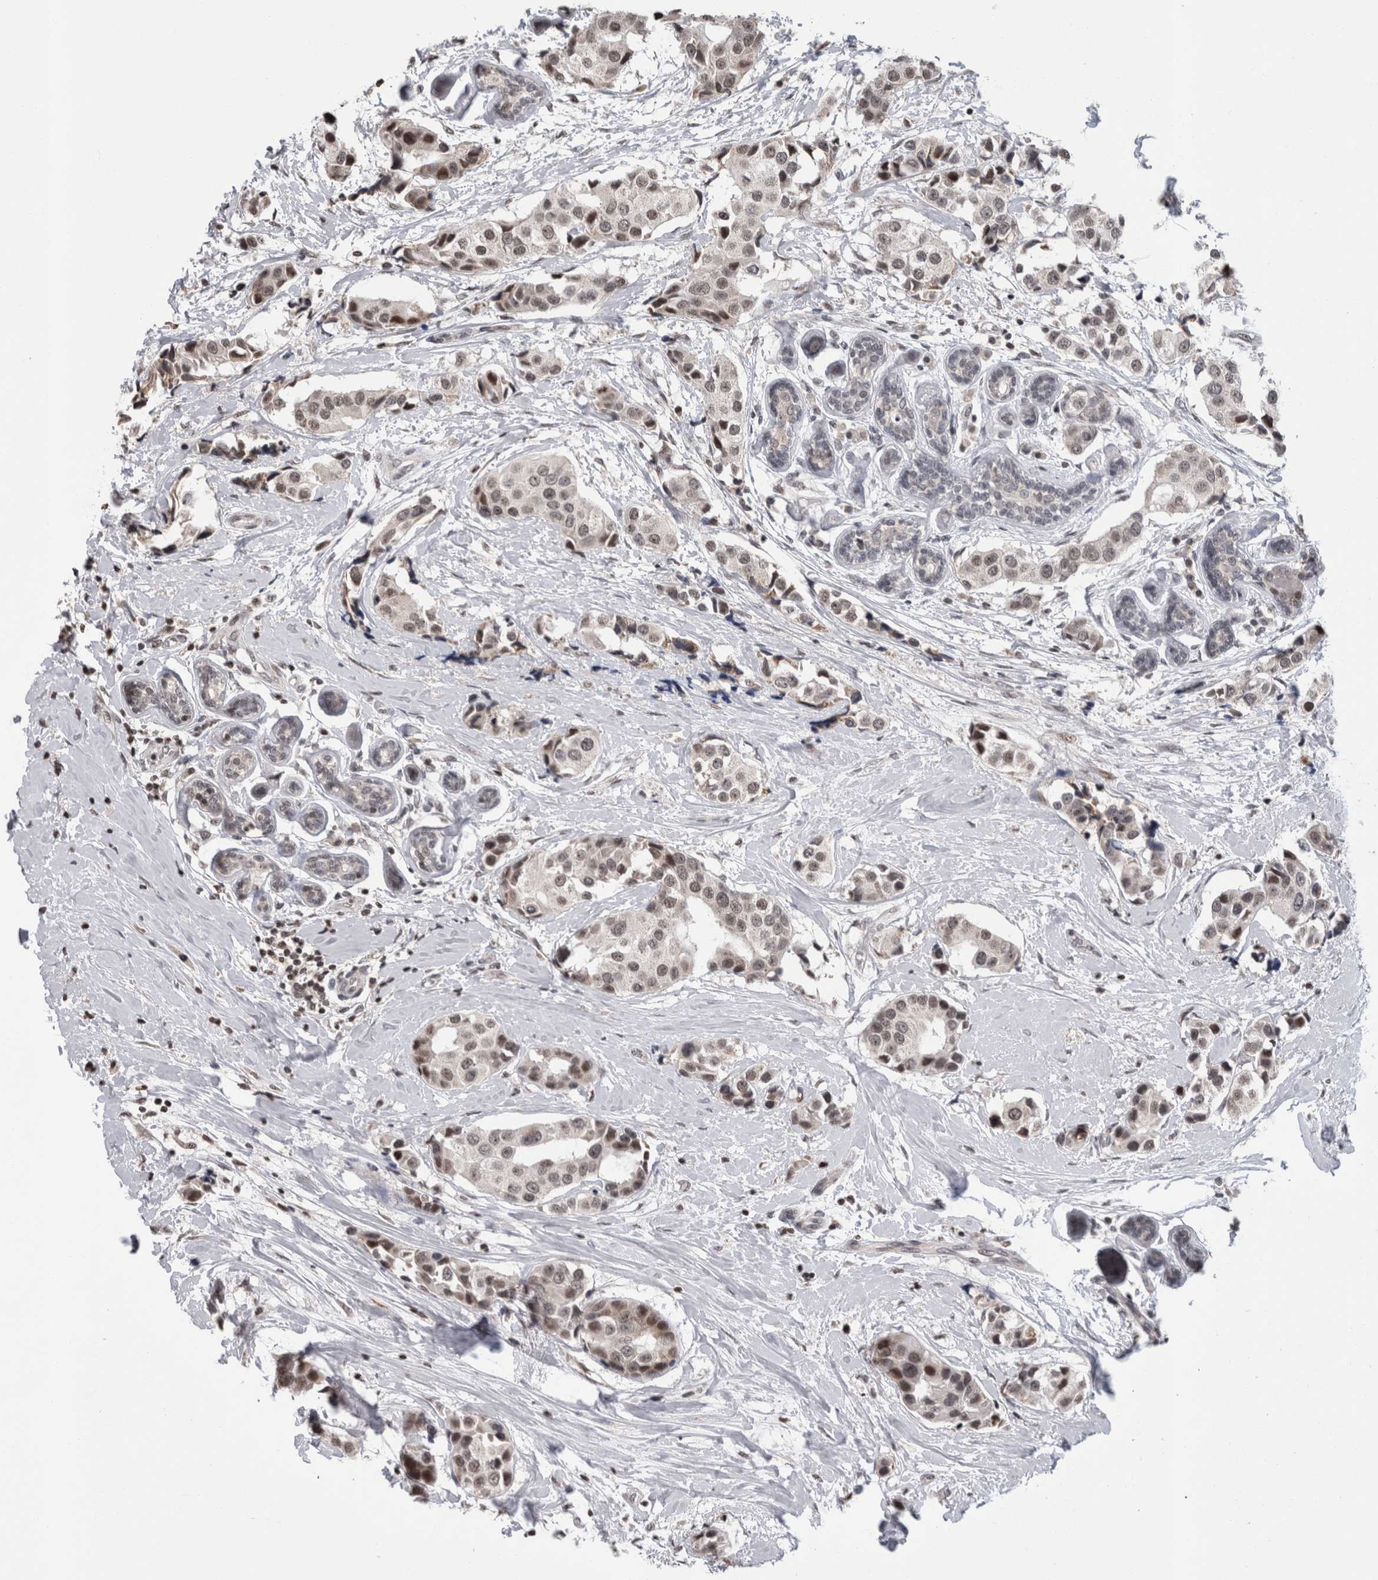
{"staining": {"intensity": "weak", "quantity": "25%-75%", "location": "nuclear"}, "tissue": "breast cancer", "cell_type": "Tumor cells", "image_type": "cancer", "snomed": [{"axis": "morphology", "description": "Normal tissue, NOS"}, {"axis": "morphology", "description": "Duct carcinoma"}, {"axis": "topography", "description": "Breast"}], "caption": "IHC (DAB) staining of human breast cancer (intraductal carcinoma) reveals weak nuclear protein positivity in about 25%-75% of tumor cells. Using DAB (3,3'-diaminobenzidine) (brown) and hematoxylin (blue) stains, captured at high magnification using brightfield microscopy.", "gene": "ZBTB11", "patient": {"sex": "female", "age": 39}}